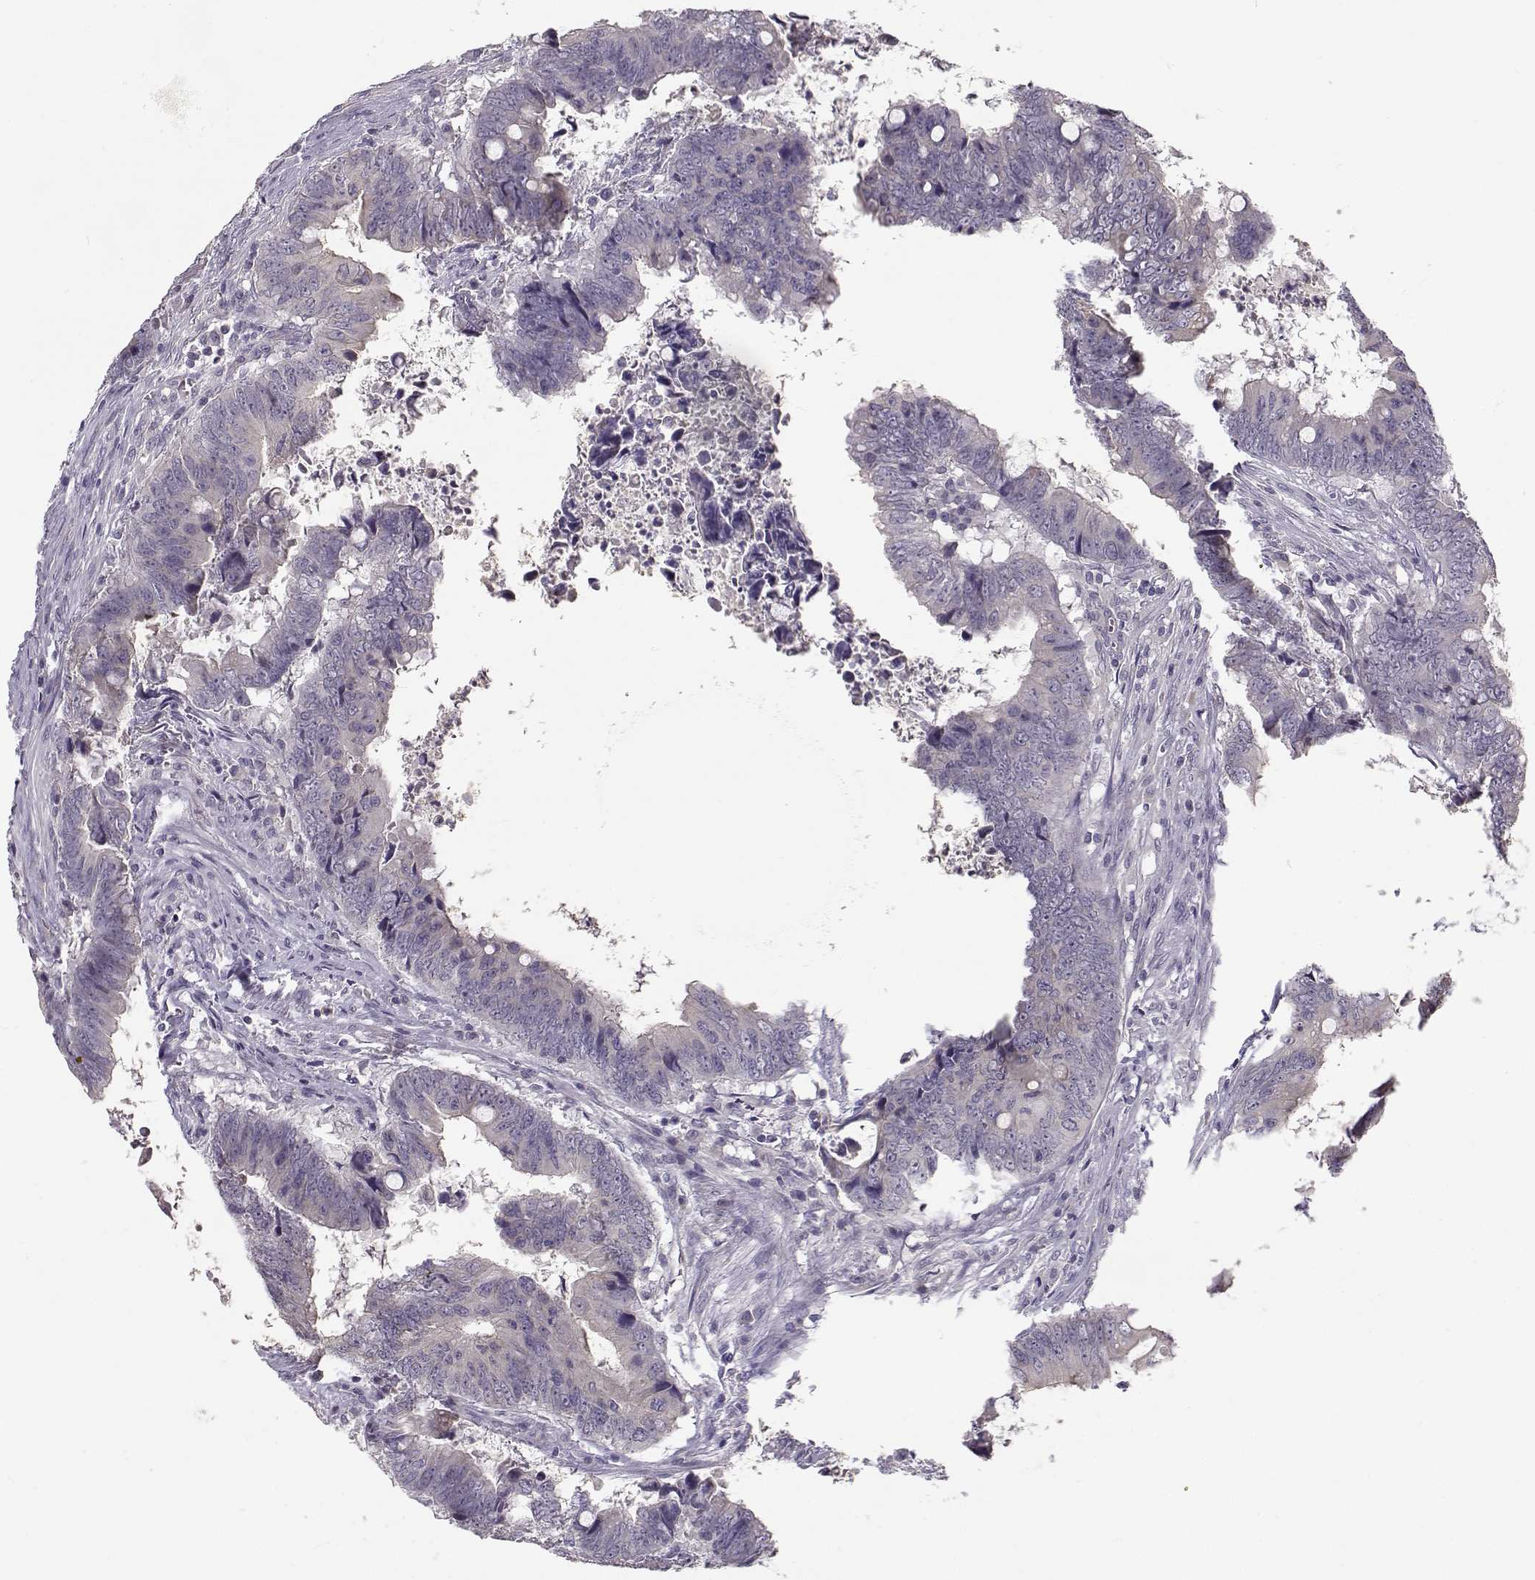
{"staining": {"intensity": "negative", "quantity": "none", "location": "none"}, "tissue": "colorectal cancer", "cell_type": "Tumor cells", "image_type": "cancer", "snomed": [{"axis": "morphology", "description": "Adenocarcinoma, NOS"}, {"axis": "topography", "description": "Colon"}], "caption": "IHC image of neoplastic tissue: human adenocarcinoma (colorectal) stained with DAB (3,3'-diaminobenzidine) displays no significant protein expression in tumor cells. The staining was performed using DAB to visualize the protein expression in brown, while the nuclei were stained in blue with hematoxylin (Magnification: 20x).", "gene": "TMEM145", "patient": {"sex": "female", "age": 82}}